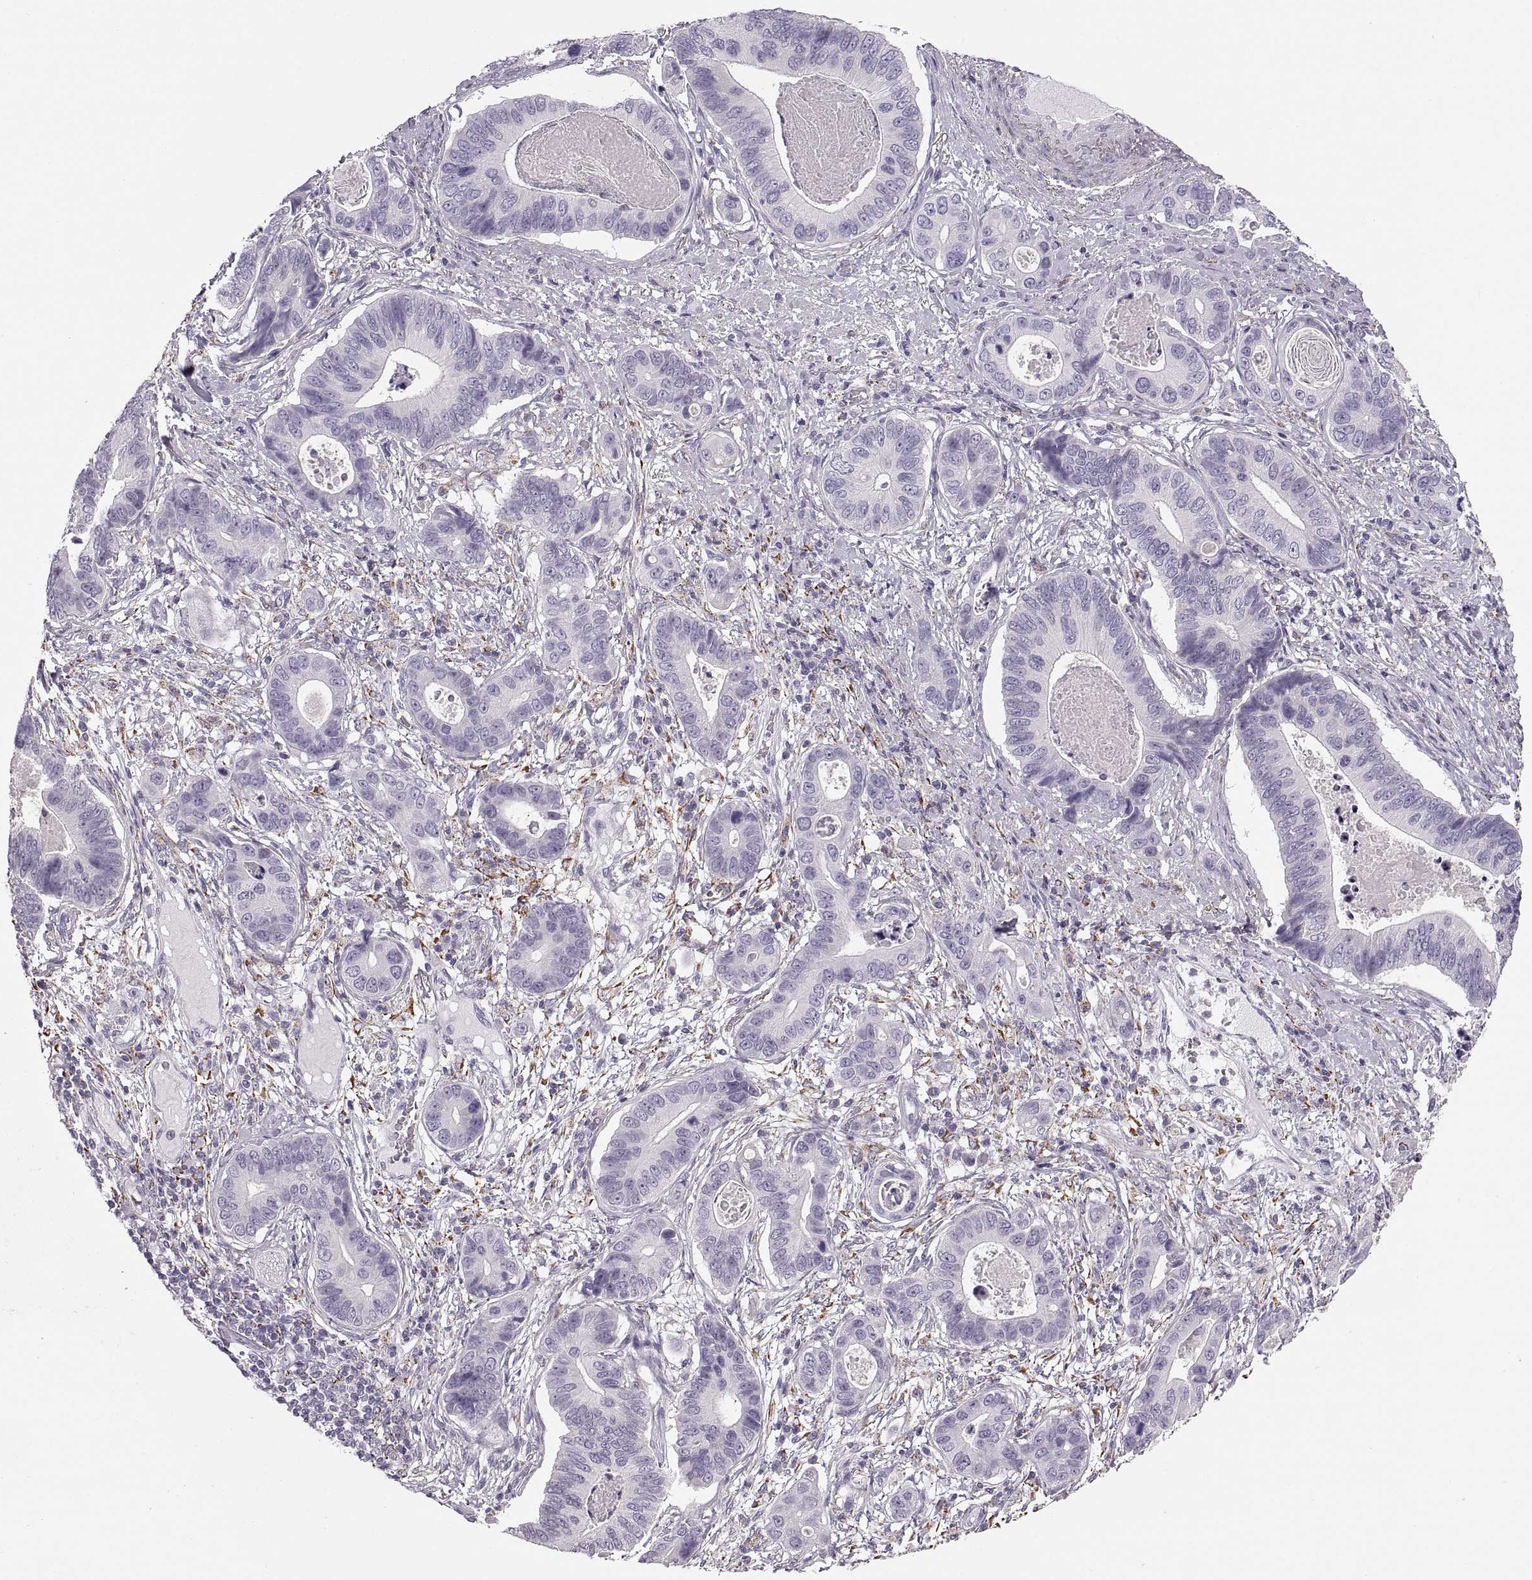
{"staining": {"intensity": "negative", "quantity": "none", "location": "none"}, "tissue": "stomach cancer", "cell_type": "Tumor cells", "image_type": "cancer", "snomed": [{"axis": "morphology", "description": "Adenocarcinoma, NOS"}, {"axis": "topography", "description": "Stomach"}], "caption": "Image shows no protein positivity in tumor cells of stomach adenocarcinoma tissue.", "gene": "COL9A3", "patient": {"sex": "male", "age": 84}}